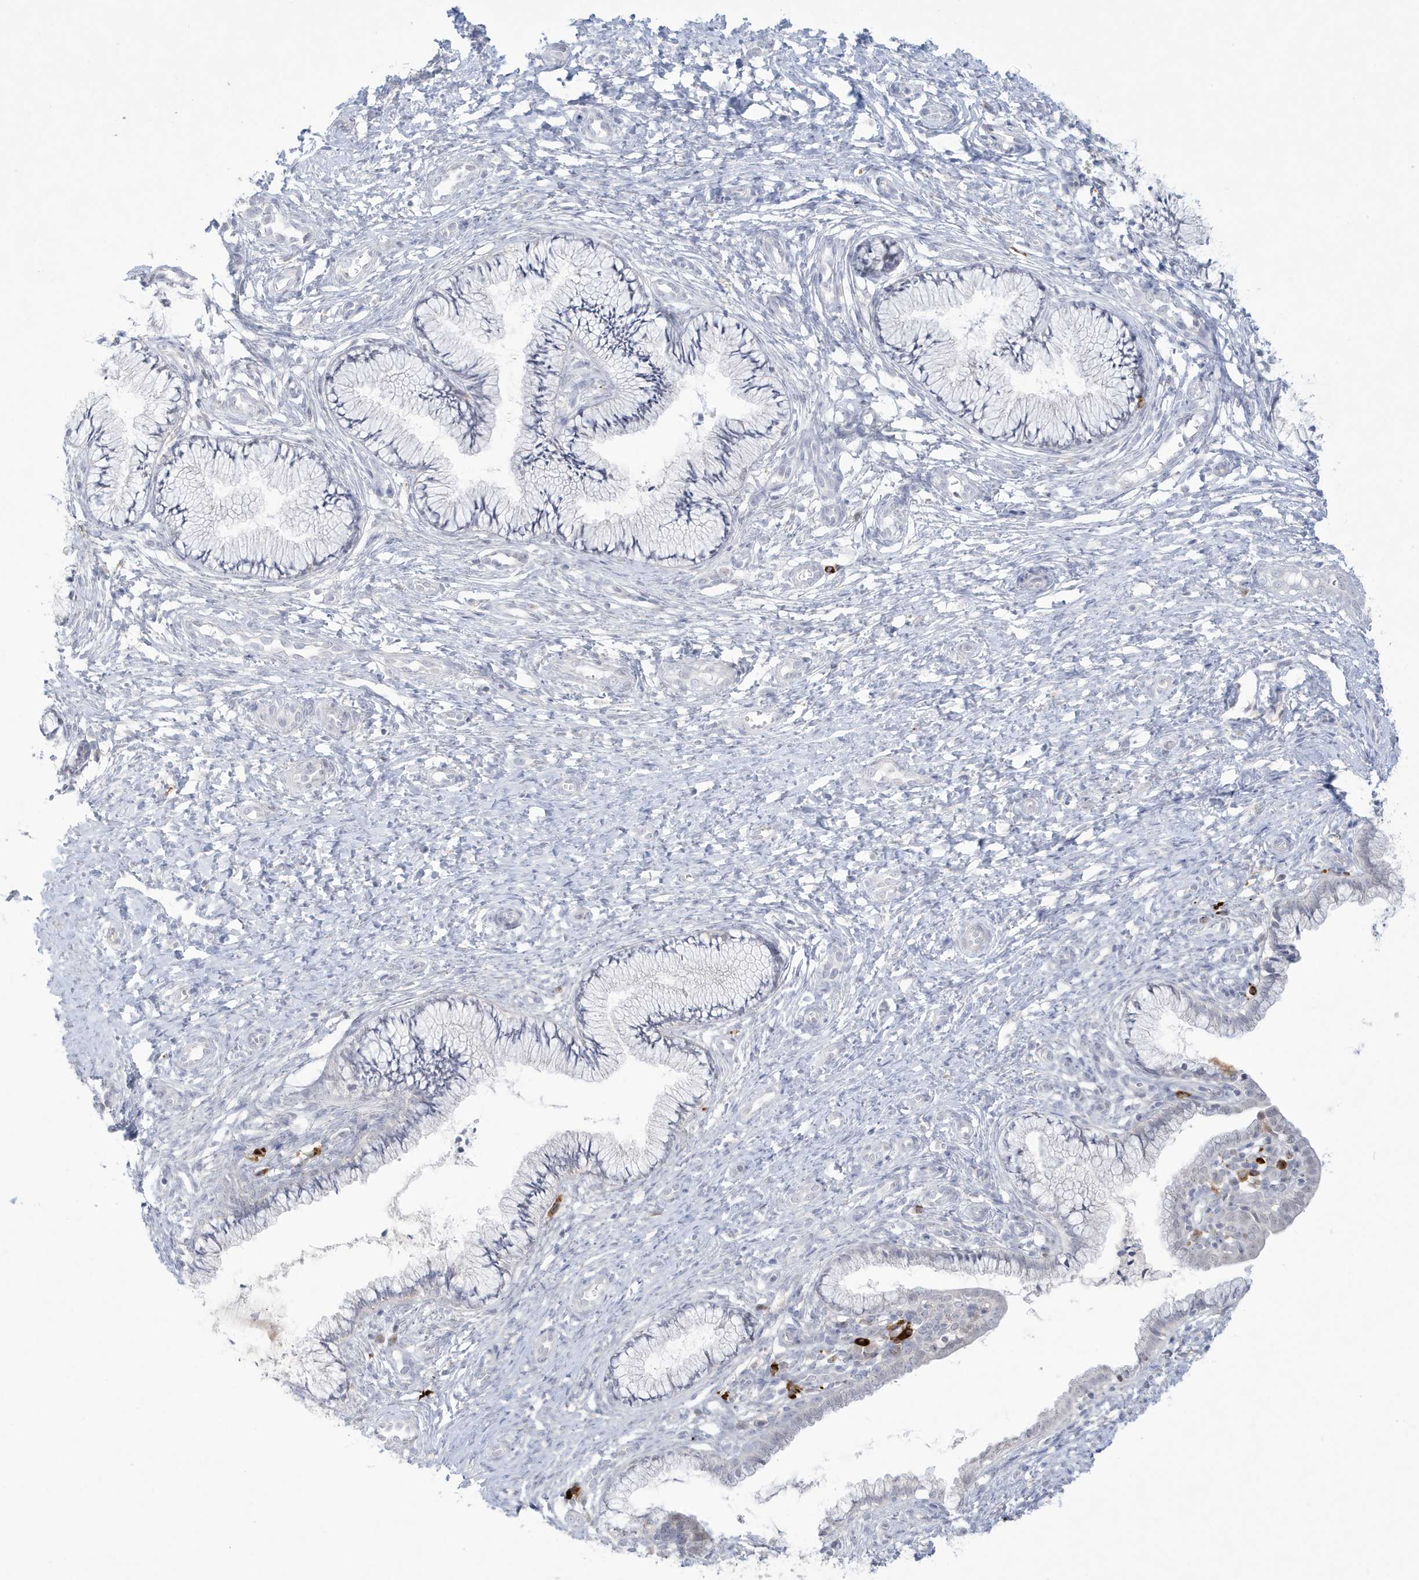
{"staining": {"intensity": "negative", "quantity": "none", "location": "none"}, "tissue": "cervix", "cell_type": "Glandular cells", "image_type": "normal", "snomed": [{"axis": "morphology", "description": "Normal tissue, NOS"}, {"axis": "topography", "description": "Cervix"}], "caption": "An immunohistochemistry (IHC) micrograph of benign cervix is shown. There is no staining in glandular cells of cervix.", "gene": "HERC6", "patient": {"sex": "female", "age": 36}}